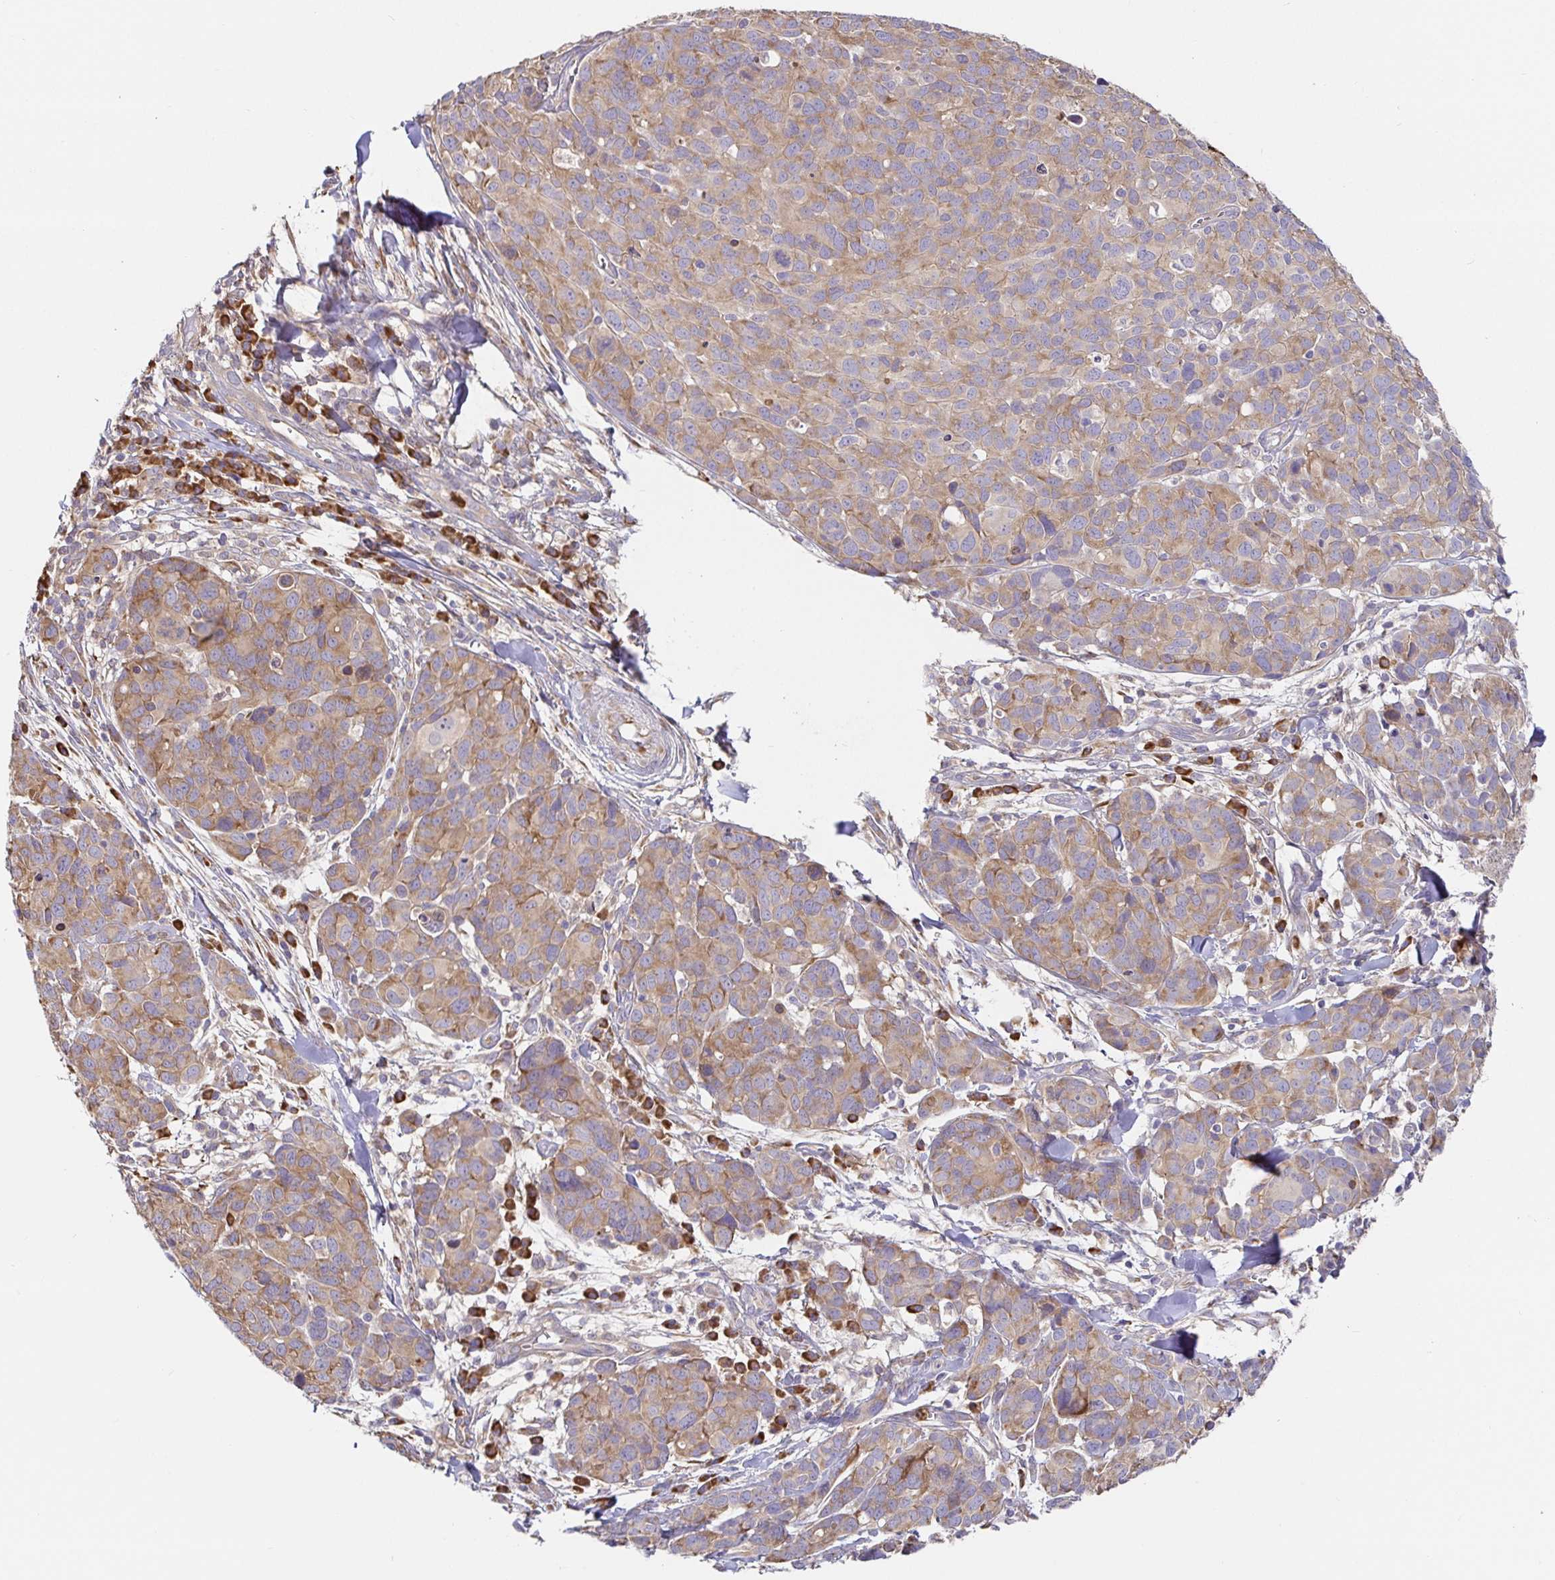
{"staining": {"intensity": "moderate", "quantity": ">75%", "location": "cytoplasmic/membranous"}, "tissue": "melanoma", "cell_type": "Tumor cells", "image_type": "cancer", "snomed": [{"axis": "morphology", "description": "Malignant melanoma, NOS"}, {"axis": "topography", "description": "Skin"}], "caption": "About >75% of tumor cells in human malignant melanoma reveal moderate cytoplasmic/membranous protein staining as visualized by brown immunohistochemical staining.", "gene": "PDPK1", "patient": {"sex": "male", "age": 51}}